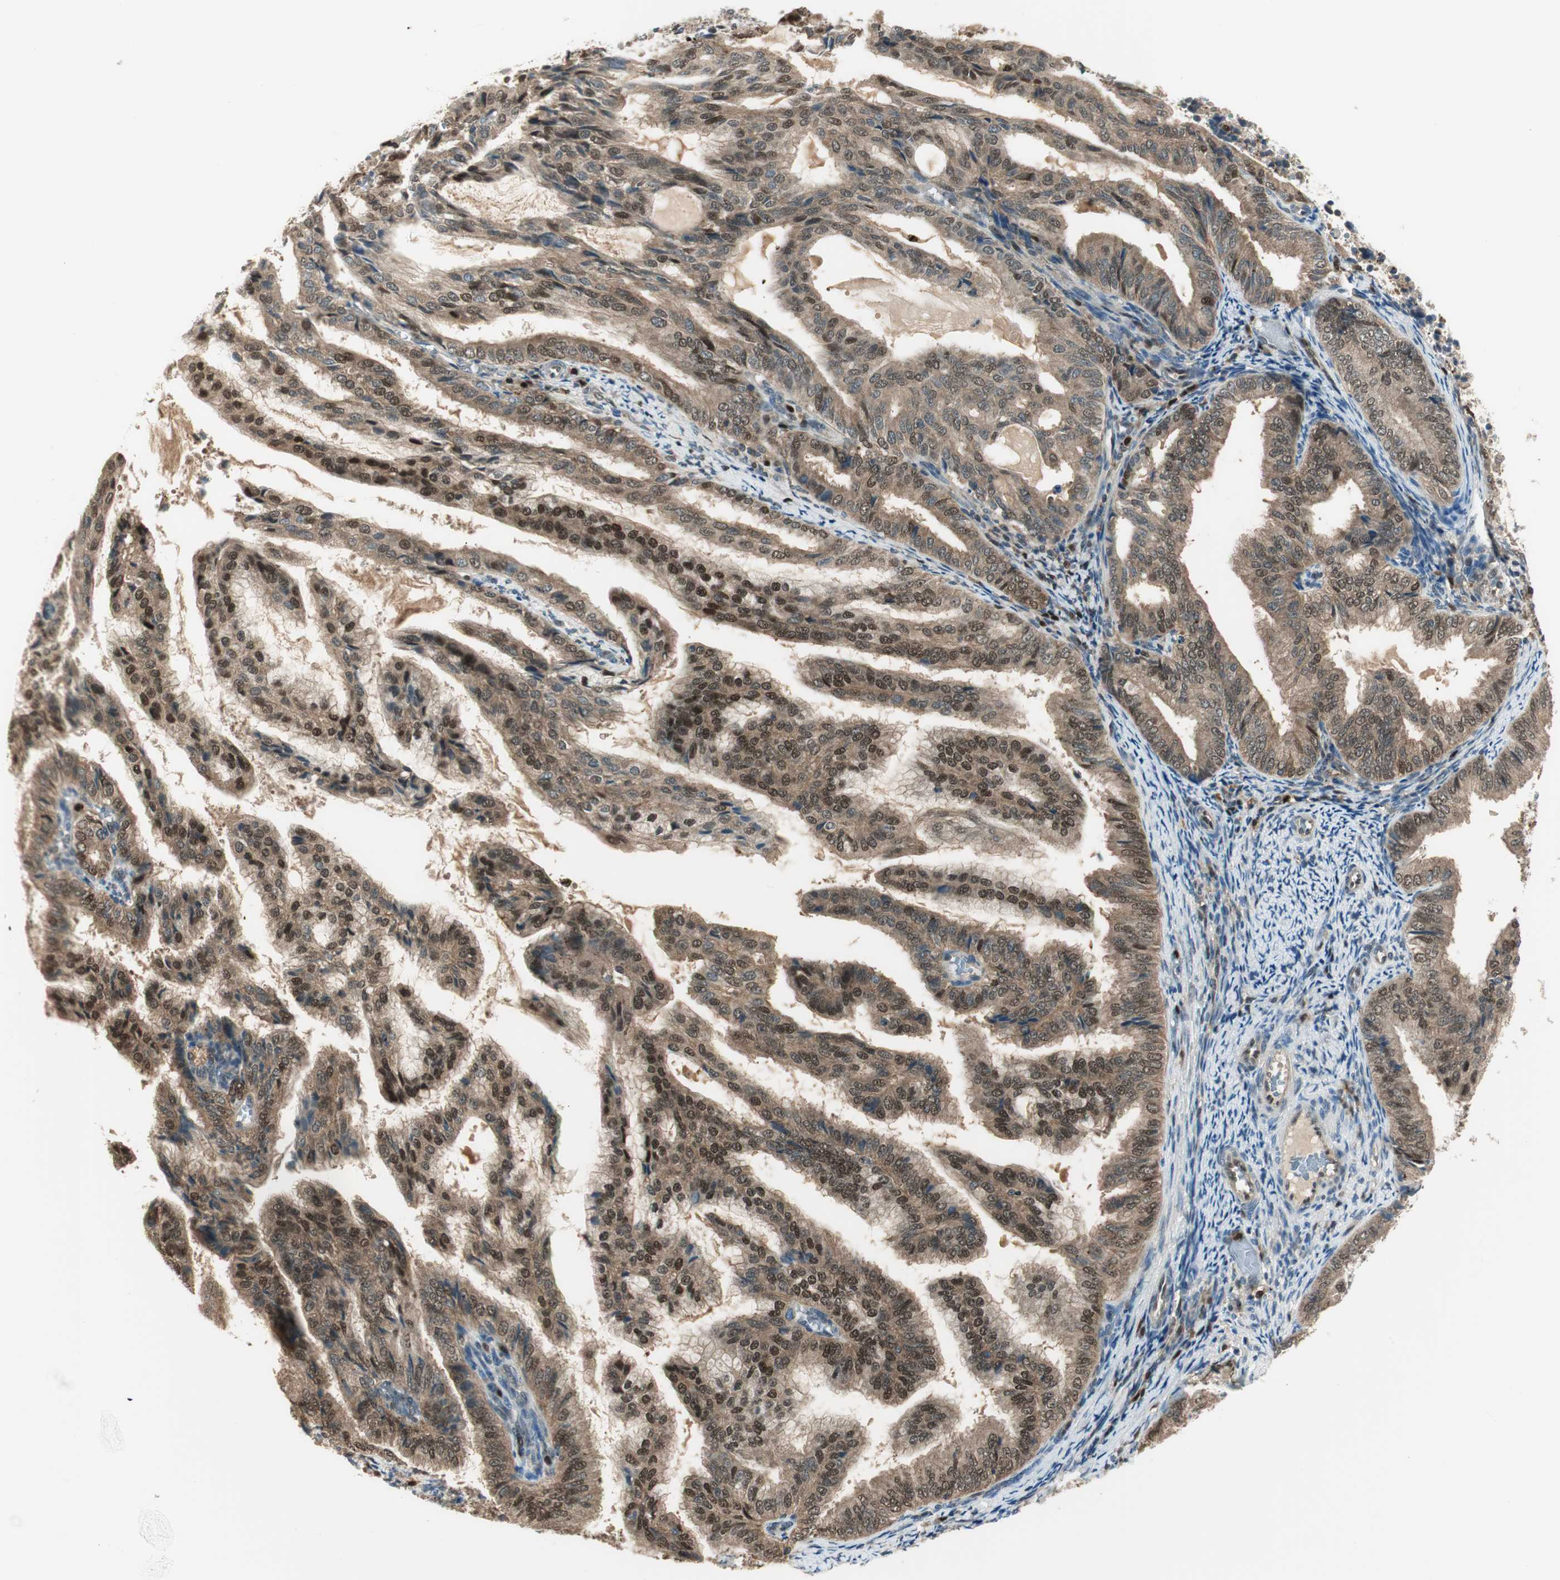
{"staining": {"intensity": "moderate", "quantity": ">75%", "location": "cytoplasmic/membranous,nuclear"}, "tissue": "endometrial cancer", "cell_type": "Tumor cells", "image_type": "cancer", "snomed": [{"axis": "morphology", "description": "Adenocarcinoma, NOS"}, {"axis": "topography", "description": "Endometrium"}], "caption": "Immunohistochemical staining of endometrial cancer (adenocarcinoma) reveals medium levels of moderate cytoplasmic/membranous and nuclear positivity in approximately >75% of tumor cells.", "gene": "LTA4H", "patient": {"sex": "female", "age": 58}}